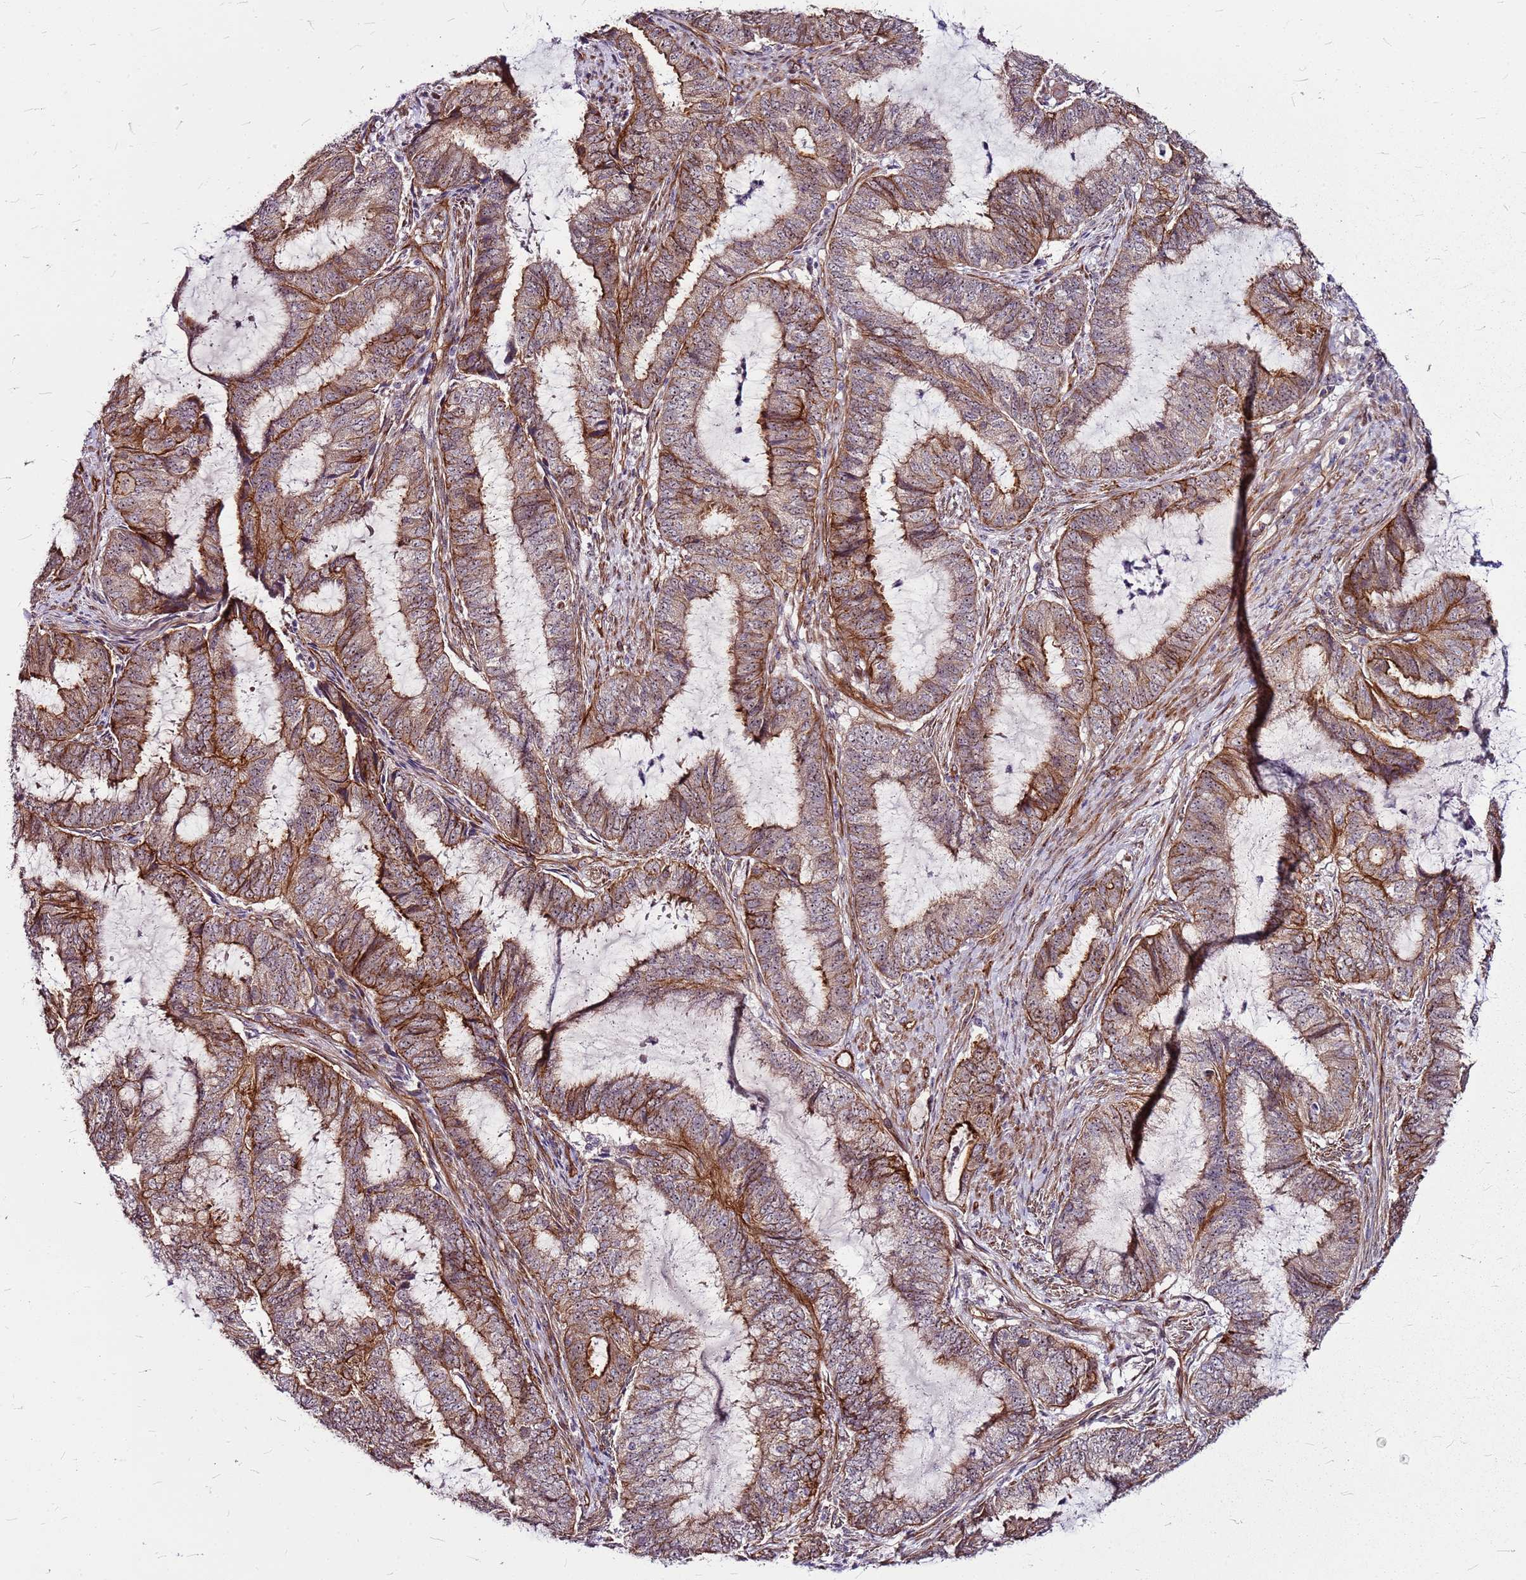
{"staining": {"intensity": "strong", "quantity": ">75%", "location": "cytoplasmic/membranous"}, "tissue": "endometrial cancer", "cell_type": "Tumor cells", "image_type": "cancer", "snomed": [{"axis": "morphology", "description": "Adenocarcinoma, NOS"}, {"axis": "topography", "description": "Endometrium"}], "caption": "Adenocarcinoma (endometrial) stained with immunohistochemistry (IHC) demonstrates strong cytoplasmic/membranous expression in about >75% of tumor cells. (Brightfield microscopy of DAB IHC at high magnification).", "gene": "TOPAZ1", "patient": {"sex": "female", "age": 51}}